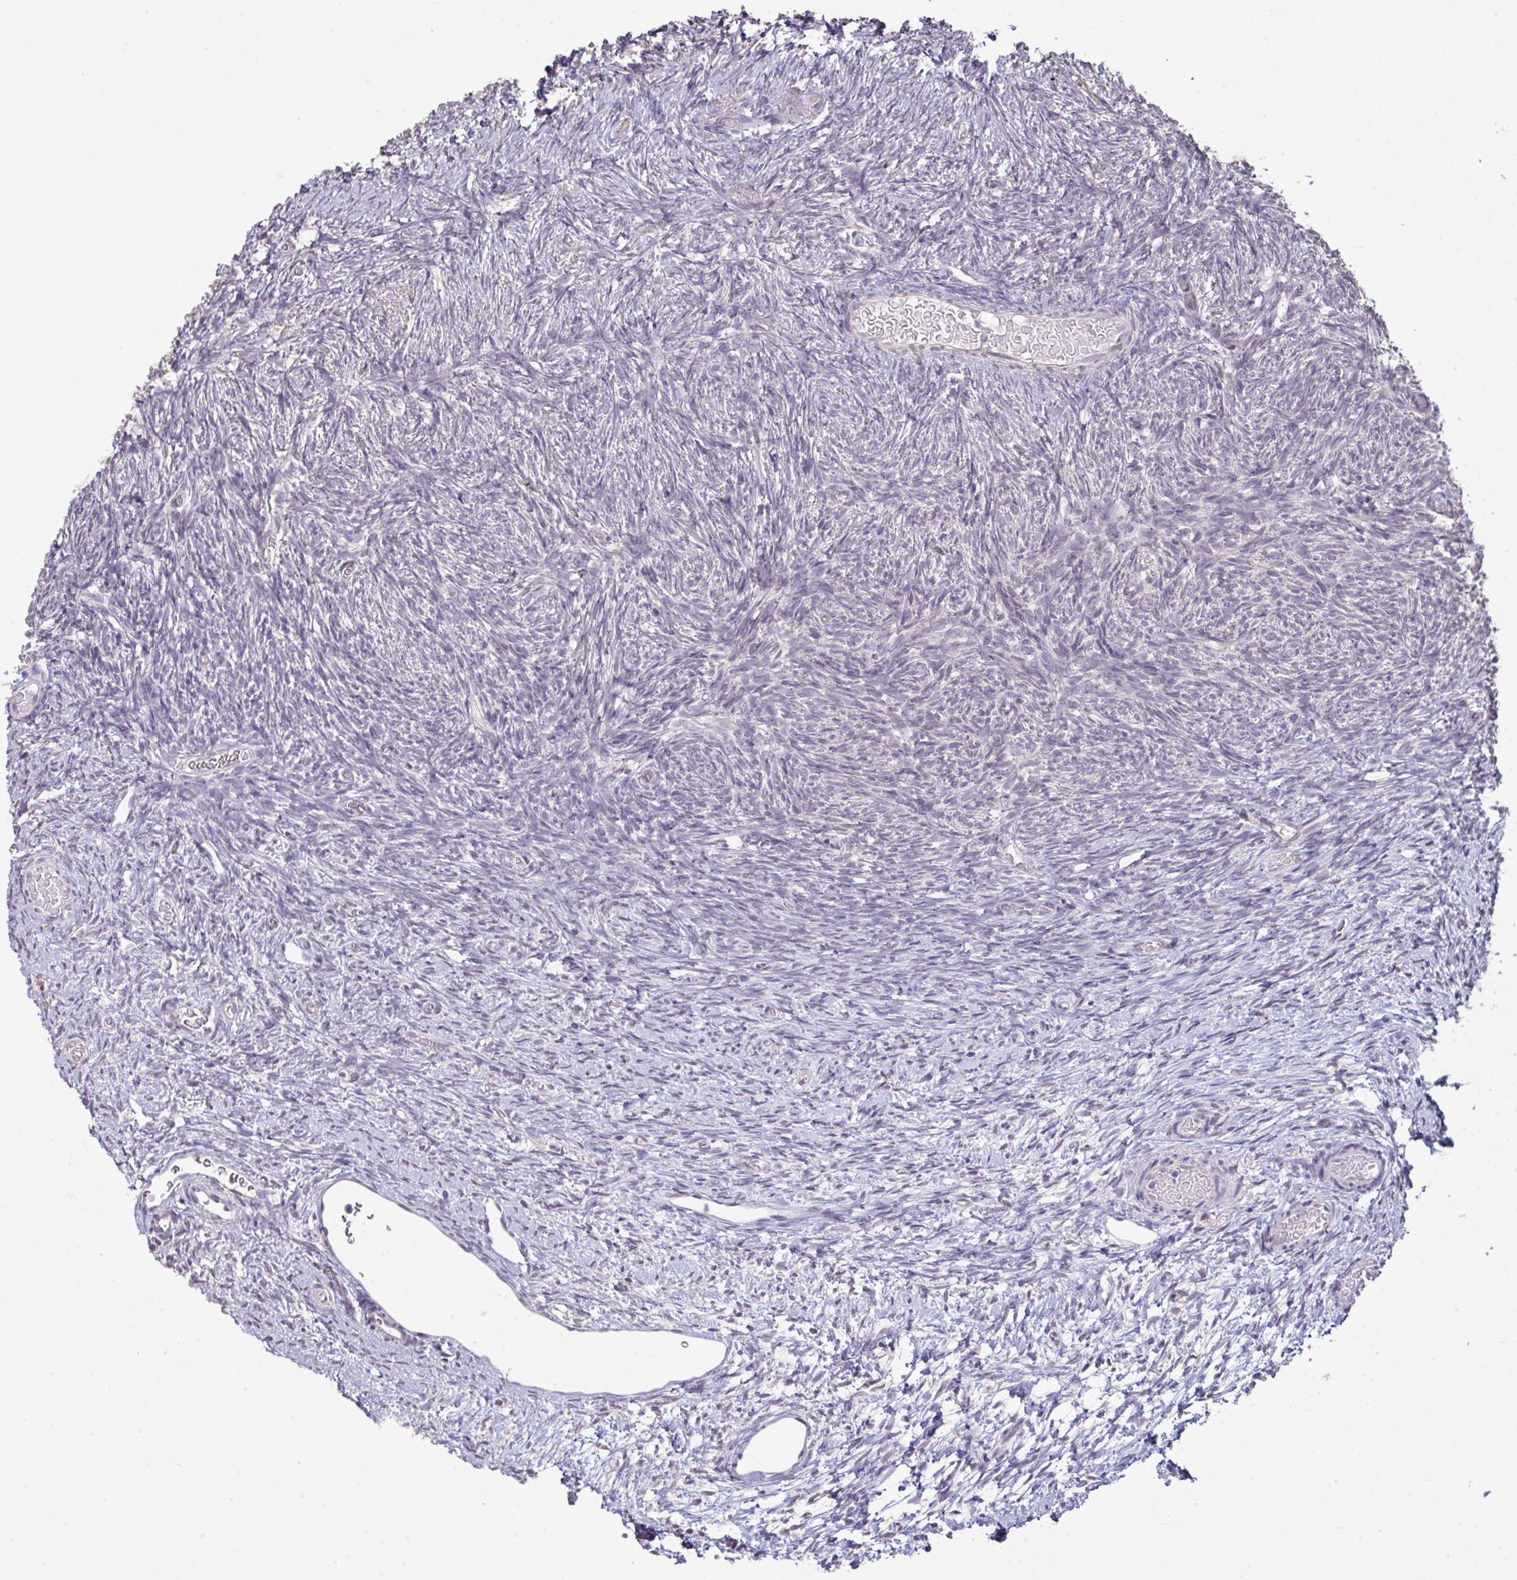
{"staining": {"intensity": "negative", "quantity": "none", "location": "none"}, "tissue": "ovary", "cell_type": "Follicle cells", "image_type": "normal", "snomed": [{"axis": "morphology", "description": "Normal tissue, NOS"}, {"axis": "topography", "description": "Ovary"}], "caption": "Image shows no protein expression in follicle cells of benign ovary.", "gene": "SETD7", "patient": {"sex": "female", "age": 39}}